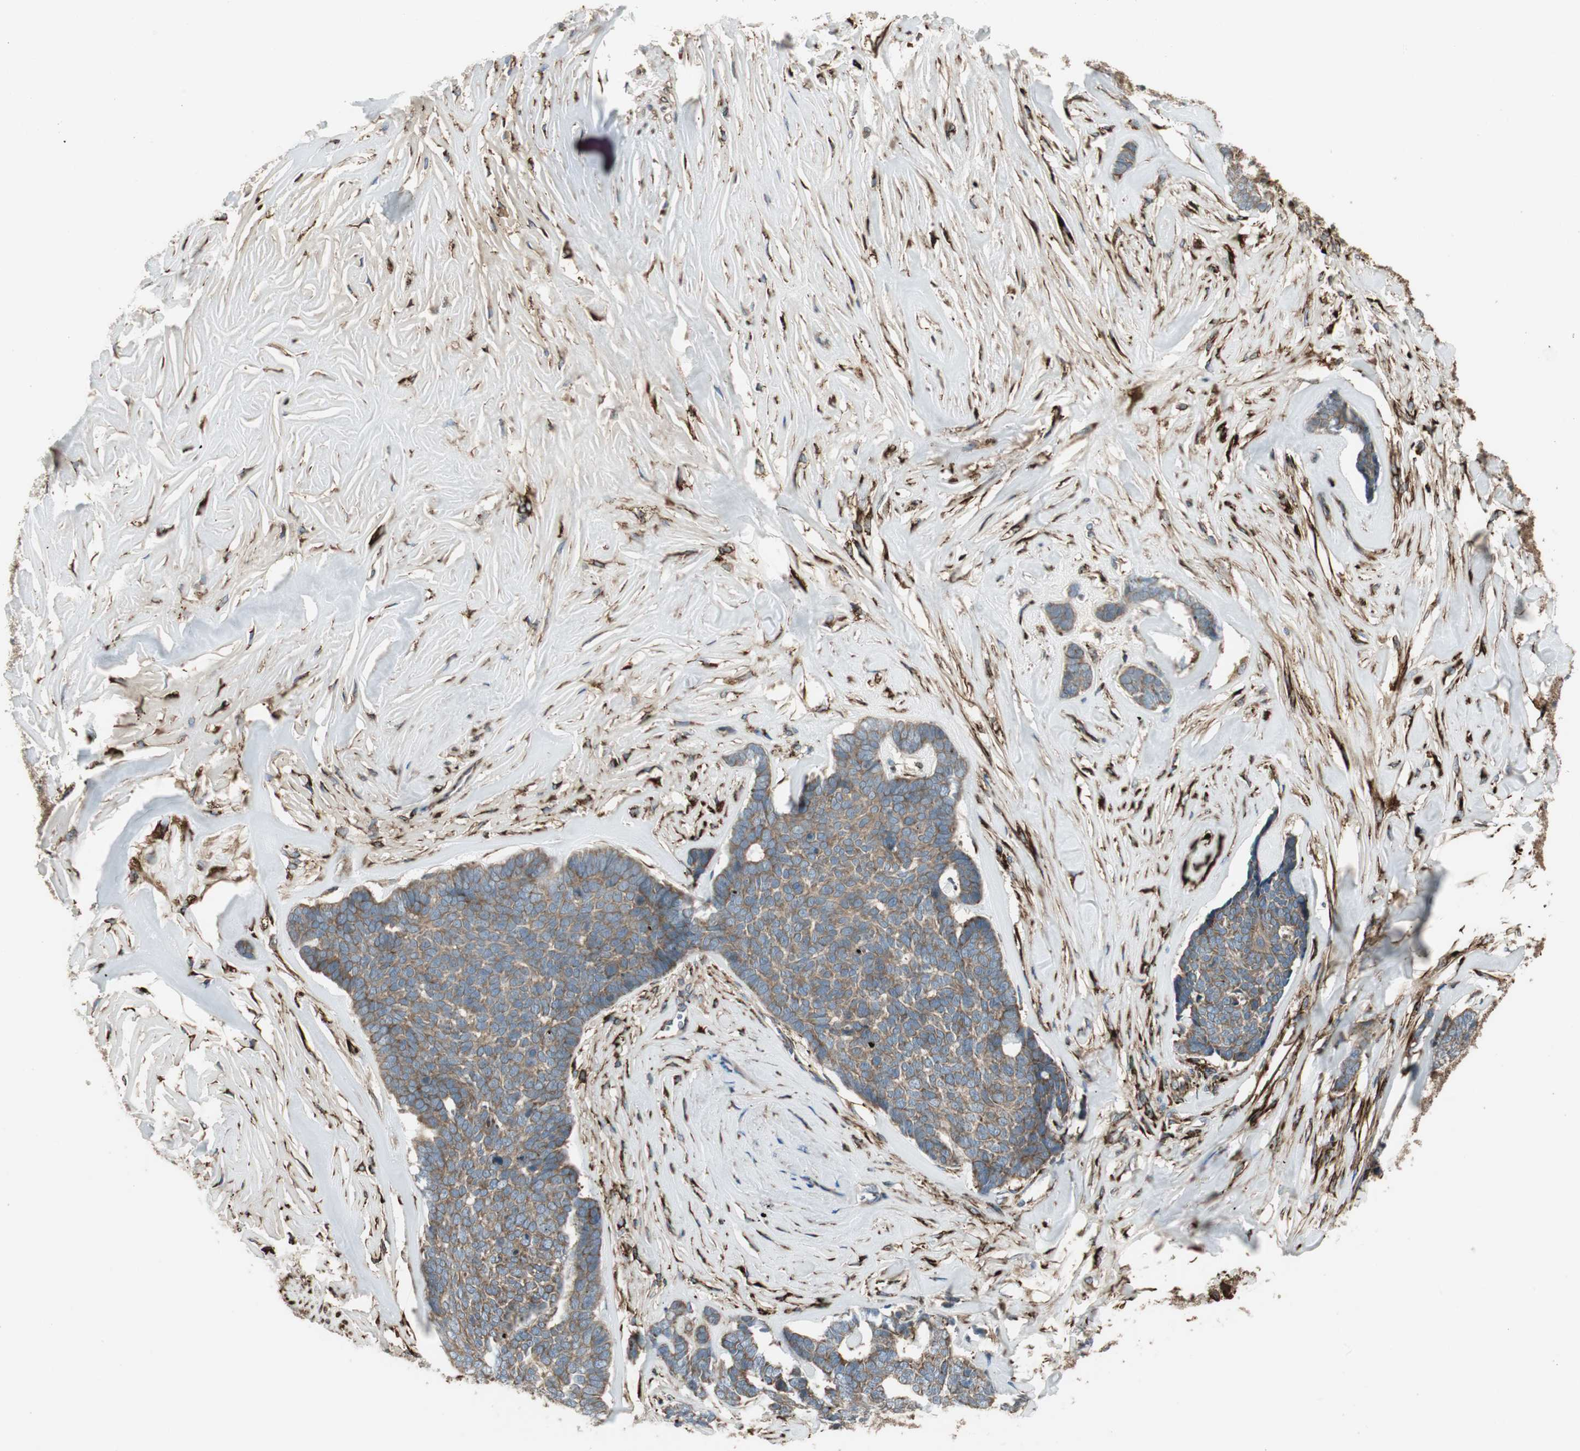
{"staining": {"intensity": "moderate", "quantity": ">75%", "location": "cytoplasmic/membranous"}, "tissue": "skin cancer", "cell_type": "Tumor cells", "image_type": "cancer", "snomed": [{"axis": "morphology", "description": "Basal cell carcinoma"}, {"axis": "topography", "description": "Skin"}], "caption": "There is medium levels of moderate cytoplasmic/membranous expression in tumor cells of skin basal cell carcinoma, as demonstrated by immunohistochemical staining (brown color).", "gene": "PRKG1", "patient": {"sex": "male", "age": 84}}